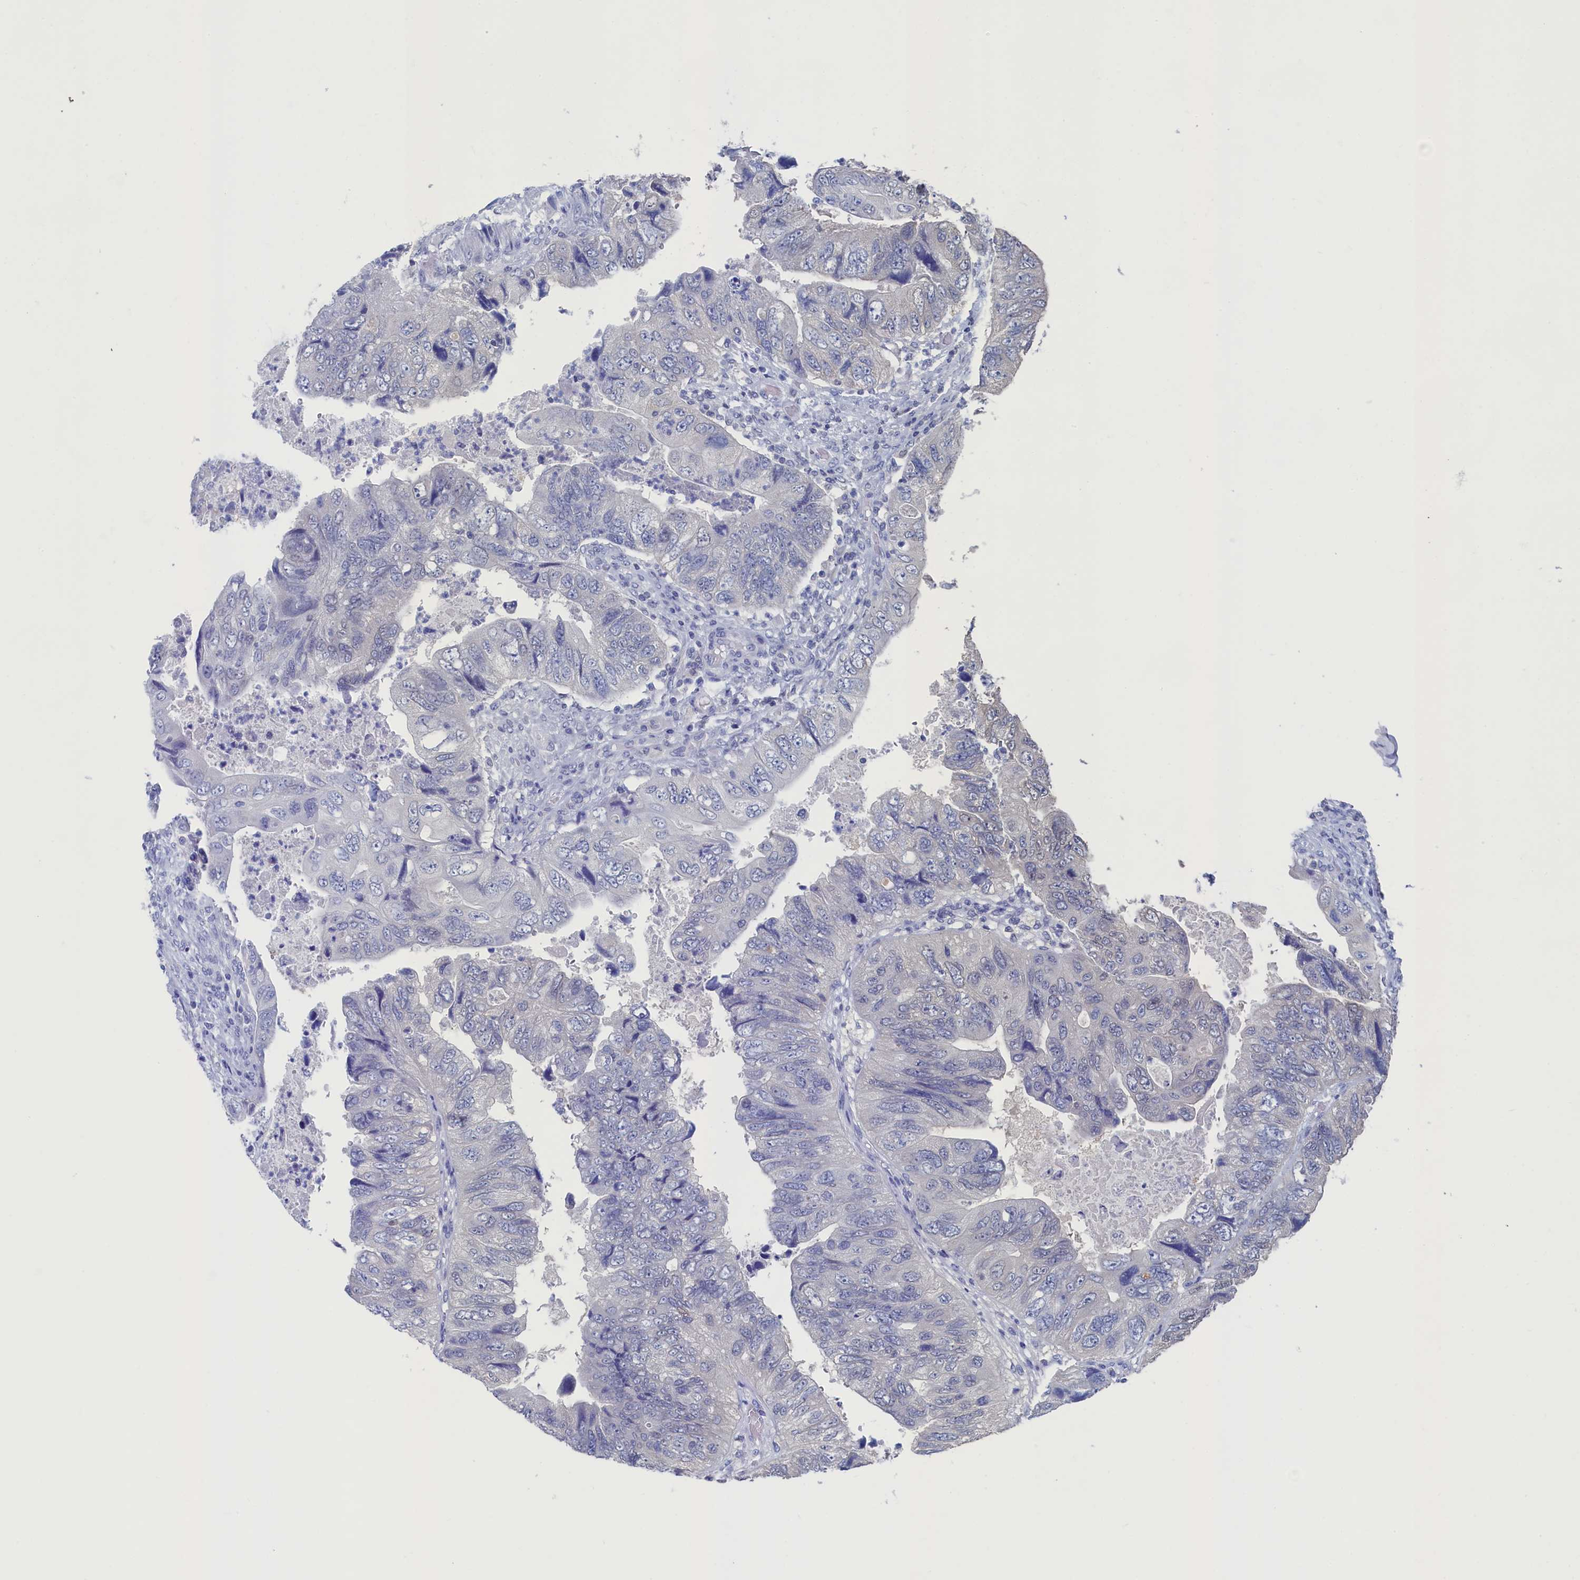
{"staining": {"intensity": "negative", "quantity": "none", "location": "none"}, "tissue": "colorectal cancer", "cell_type": "Tumor cells", "image_type": "cancer", "snomed": [{"axis": "morphology", "description": "Adenocarcinoma, NOS"}, {"axis": "topography", "description": "Rectum"}], "caption": "This is a micrograph of IHC staining of adenocarcinoma (colorectal), which shows no expression in tumor cells.", "gene": "C11orf54", "patient": {"sex": "male", "age": 63}}